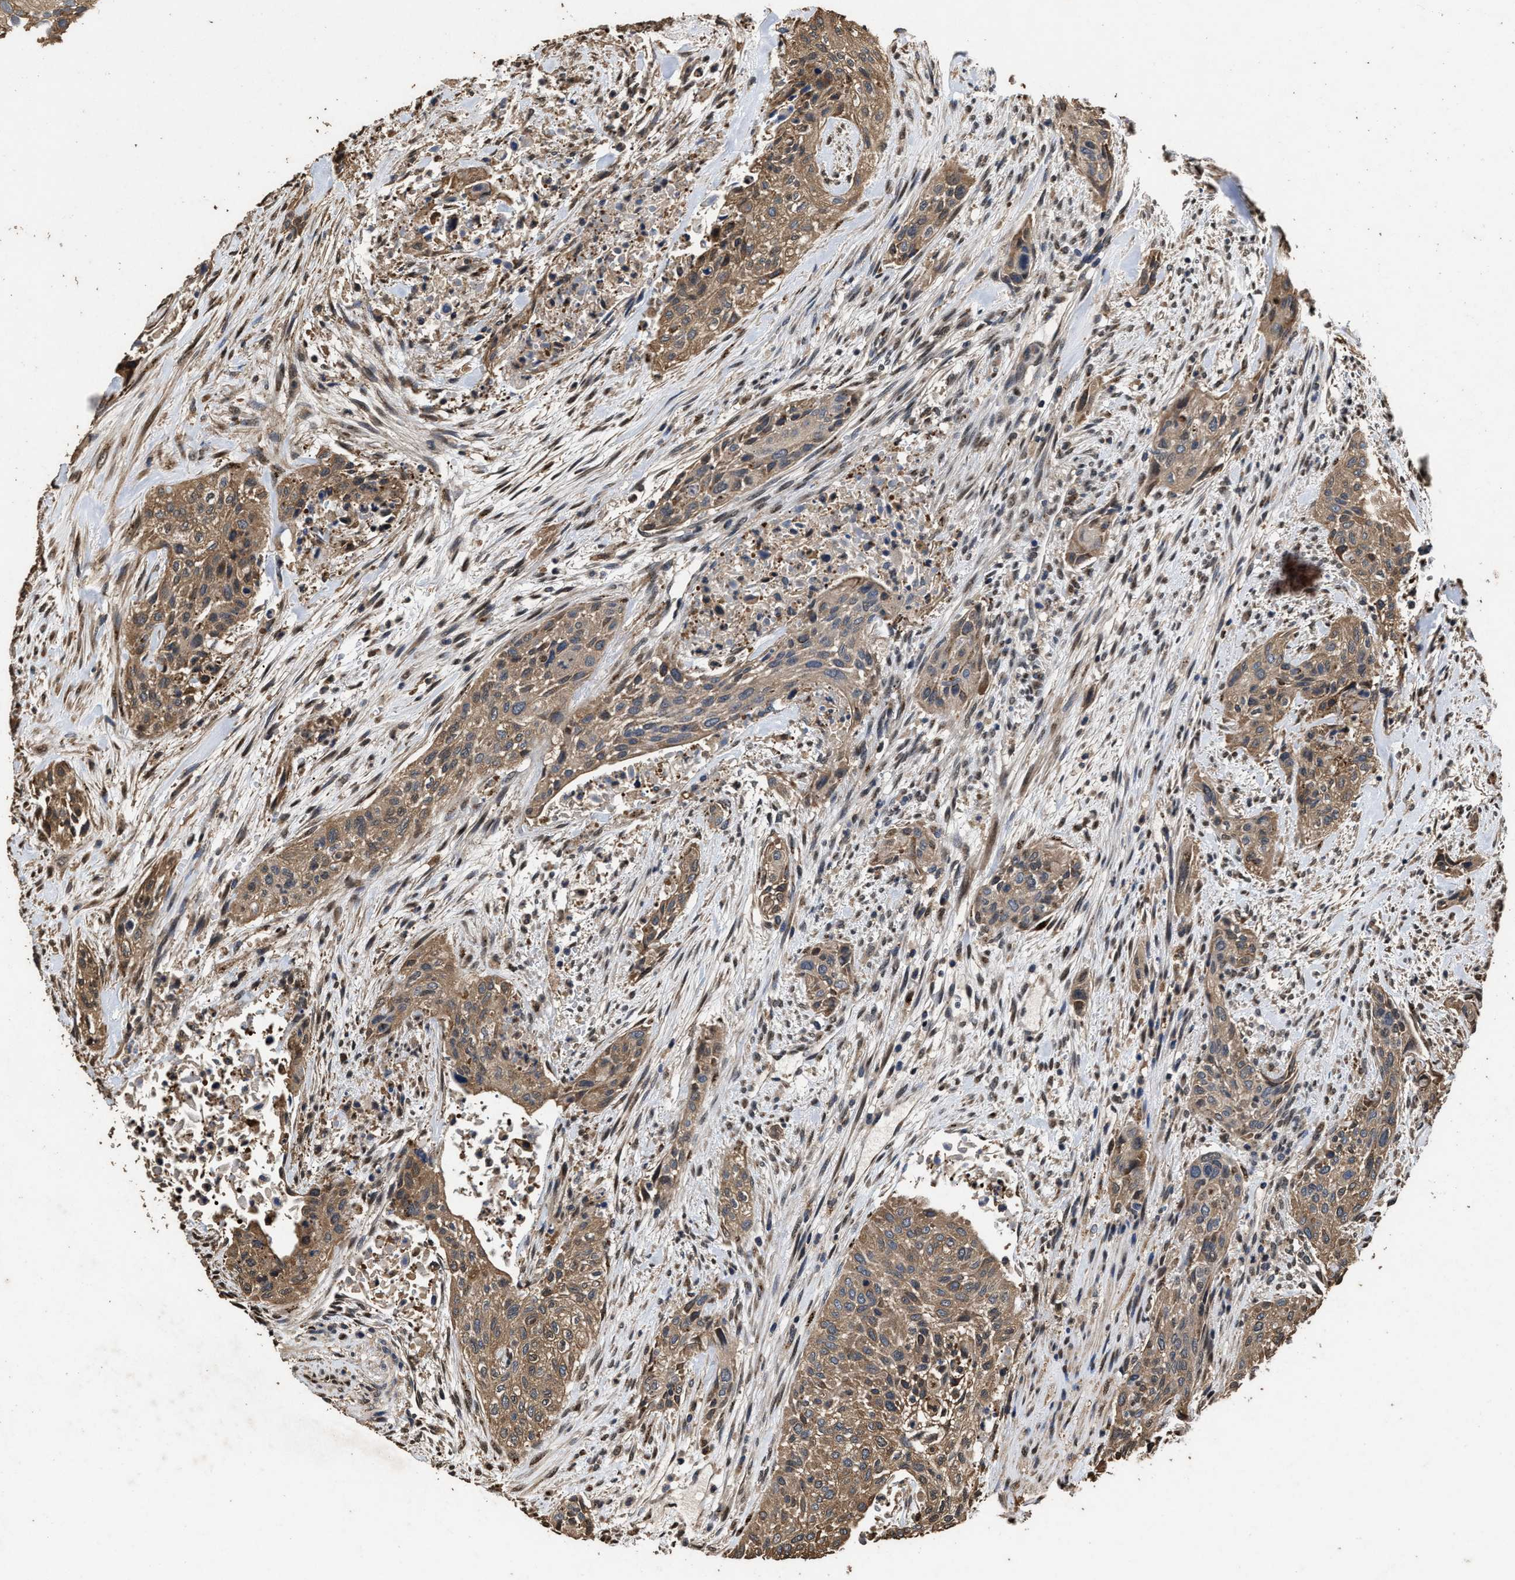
{"staining": {"intensity": "moderate", "quantity": ">75%", "location": "cytoplasmic/membranous"}, "tissue": "urothelial cancer", "cell_type": "Tumor cells", "image_type": "cancer", "snomed": [{"axis": "morphology", "description": "Urothelial carcinoma, Low grade"}, {"axis": "morphology", "description": "Urothelial carcinoma, High grade"}, {"axis": "topography", "description": "Urinary bladder"}], "caption": "Immunohistochemistry photomicrograph of human urothelial cancer stained for a protein (brown), which shows medium levels of moderate cytoplasmic/membranous expression in about >75% of tumor cells.", "gene": "TPST2", "patient": {"sex": "male", "age": 35}}